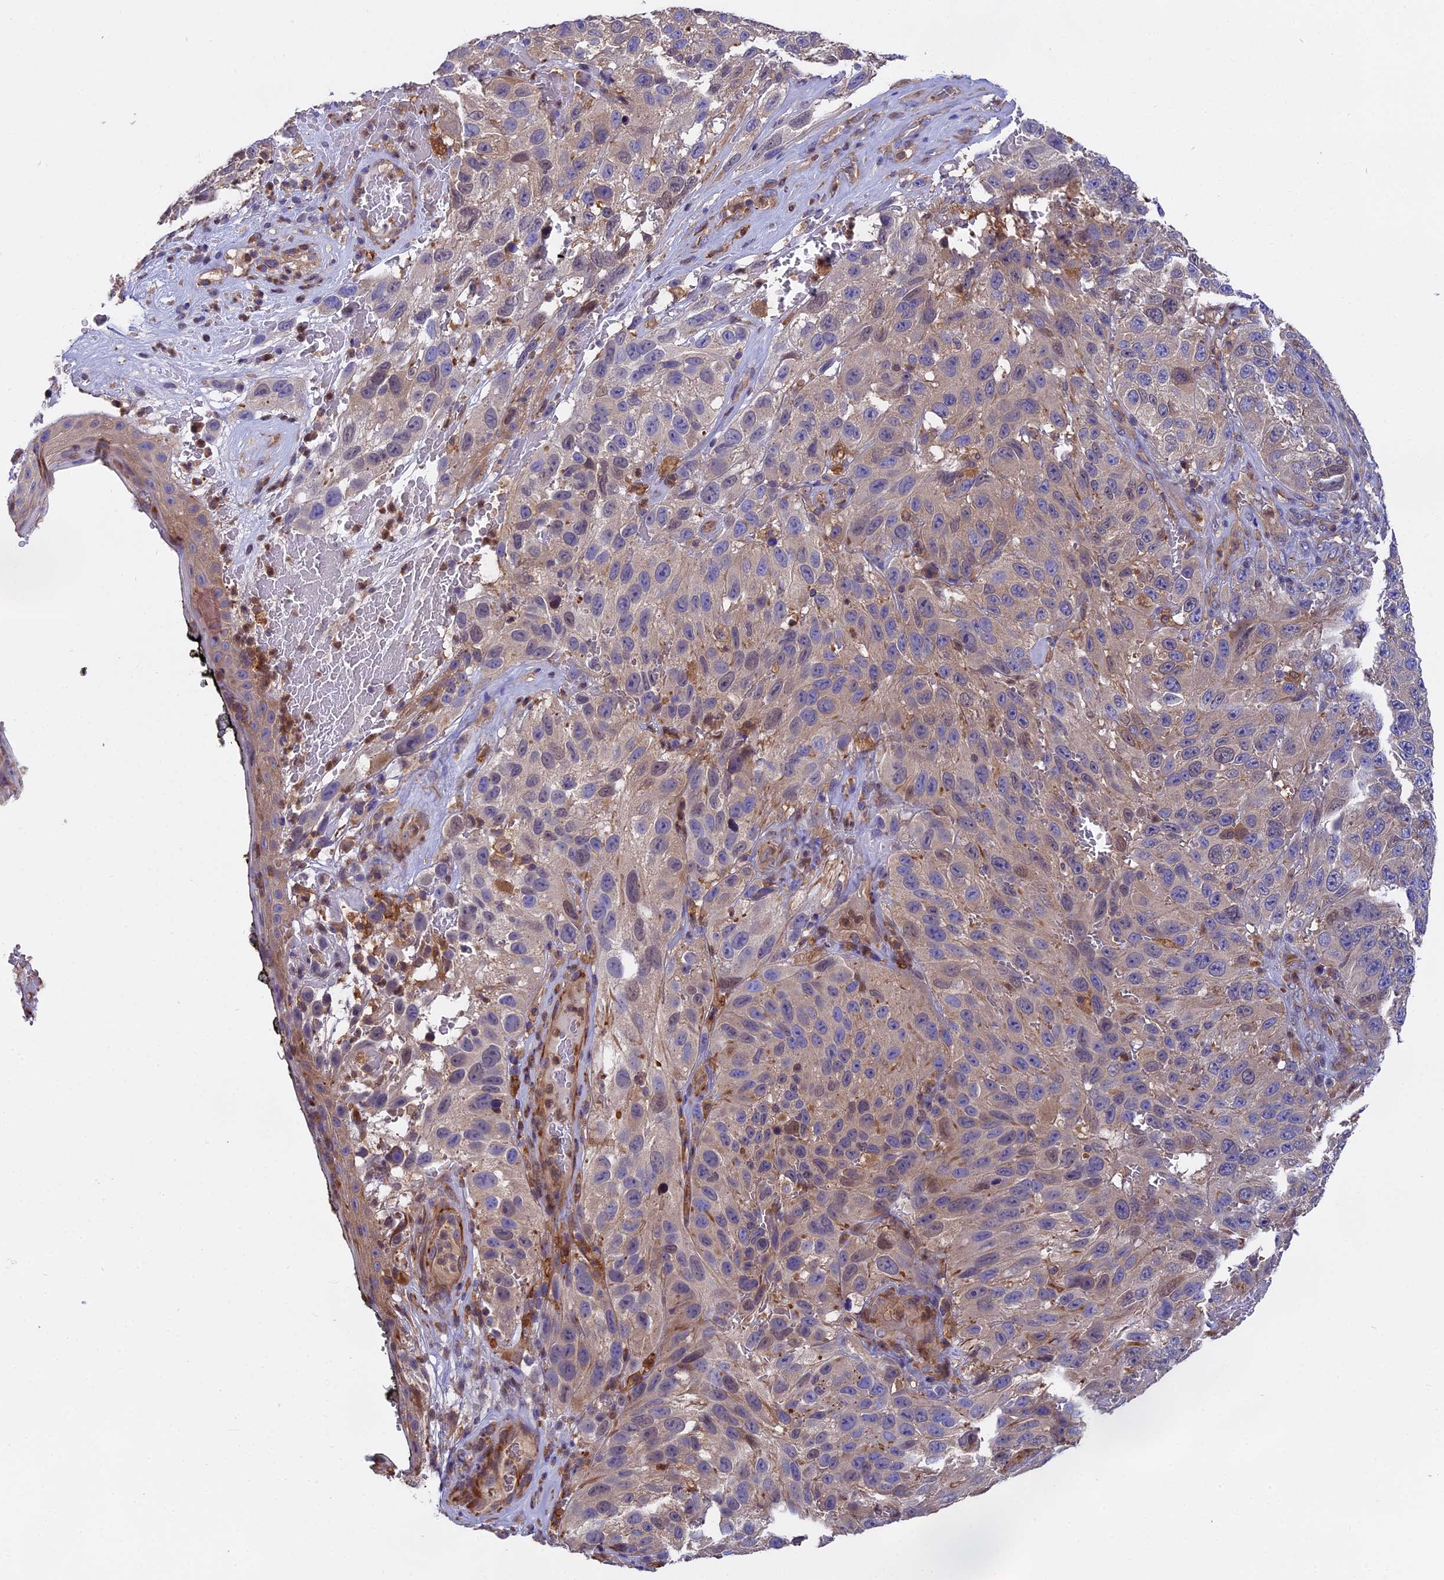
{"staining": {"intensity": "weak", "quantity": "<25%", "location": "cytoplasmic/membranous"}, "tissue": "melanoma", "cell_type": "Tumor cells", "image_type": "cancer", "snomed": [{"axis": "morphology", "description": "Malignant melanoma, NOS"}, {"axis": "topography", "description": "Skin"}], "caption": "Human melanoma stained for a protein using IHC shows no expression in tumor cells.", "gene": "FAM118B", "patient": {"sex": "female", "age": 96}}